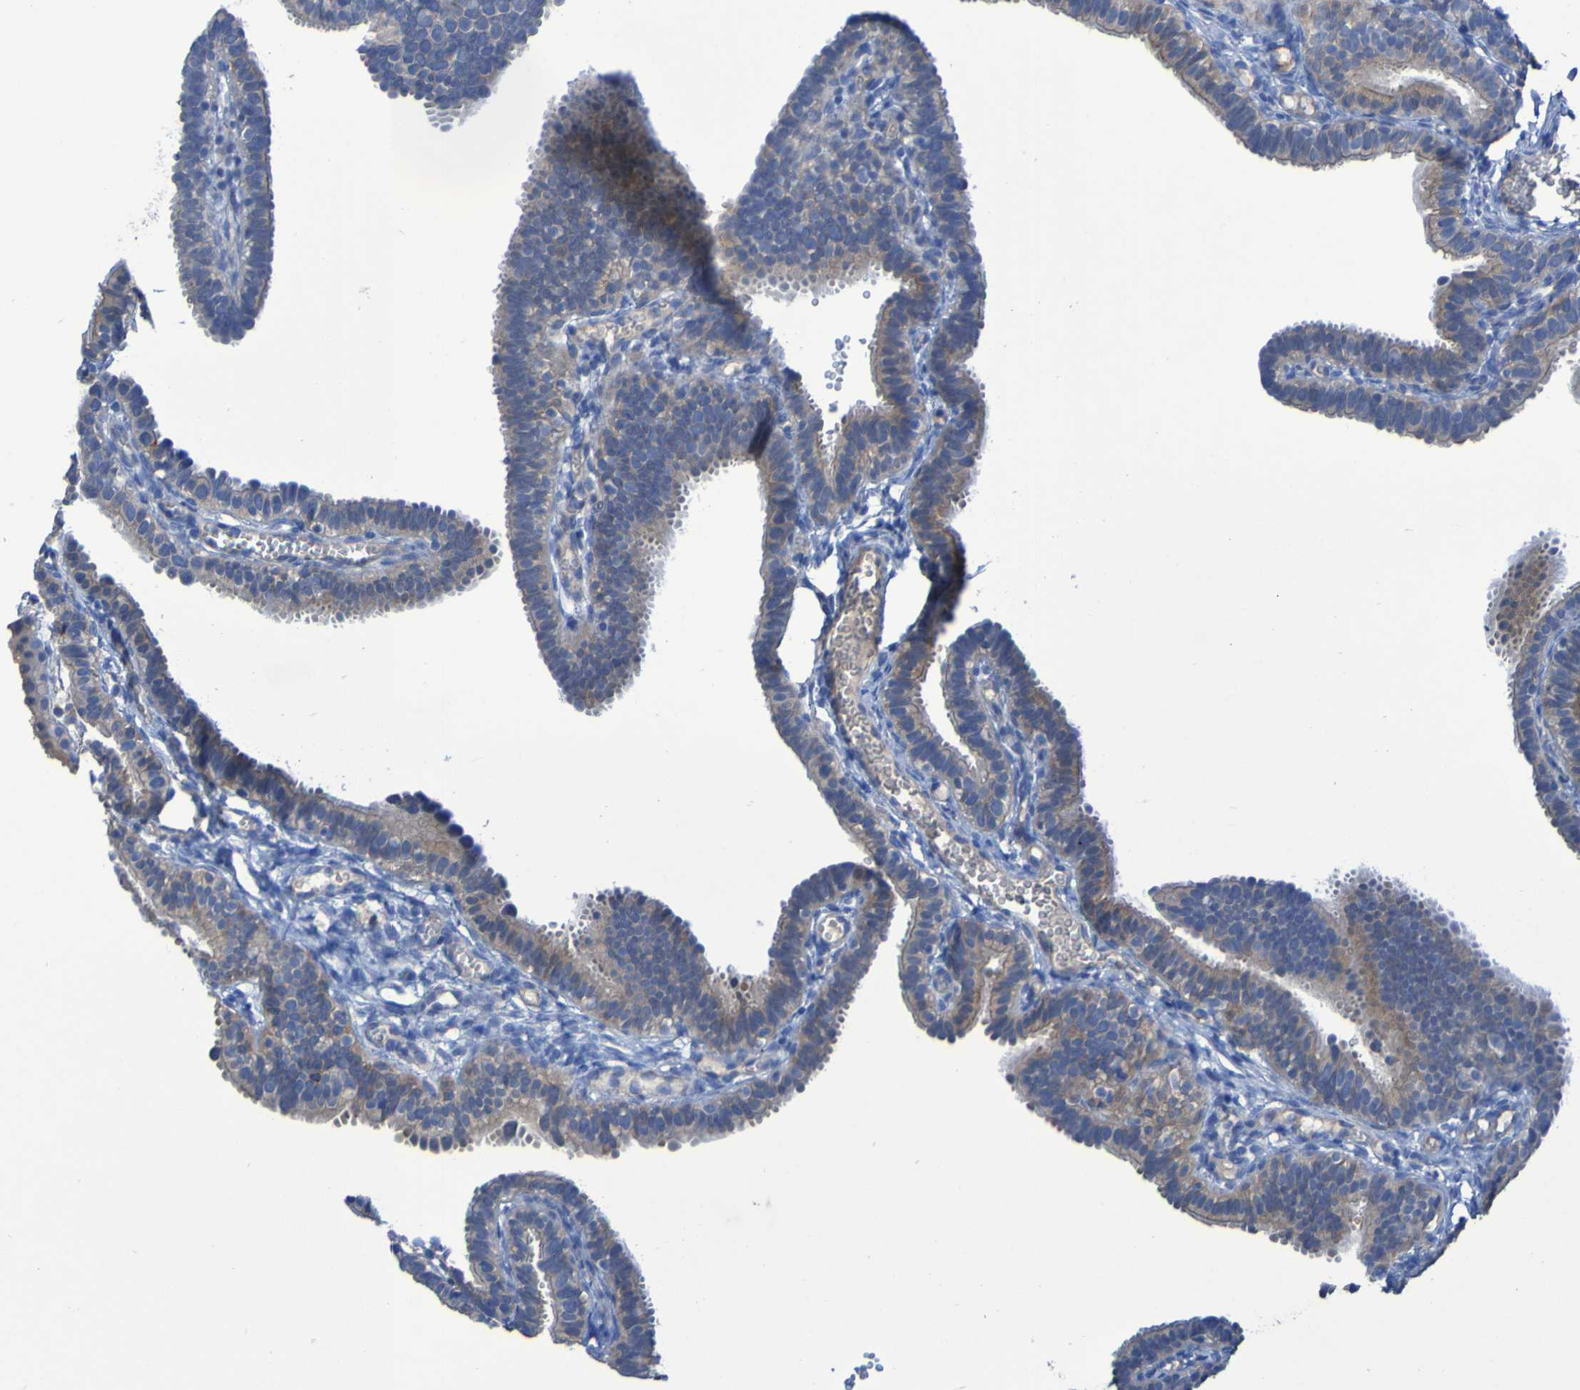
{"staining": {"intensity": "weak", "quantity": "25%-75%", "location": "cytoplasmic/membranous"}, "tissue": "fallopian tube", "cell_type": "Glandular cells", "image_type": "normal", "snomed": [{"axis": "morphology", "description": "Normal tissue, NOS"}, {"axis": "topography", "description": "Fallopian tube"}, {"axis": "topography", "description": "Placenta"}], "caption": "DAB immunohistochemical staining of benign fallopian tube displays weak cytoplasmic/membranous protein expression in about 25%-75% of glandular cells. (brown staining indicates protein expression, while blue staining denotes nuclei).", "gene": "ARHGEF16", "patient": {"sex": "female", "age": 34}}